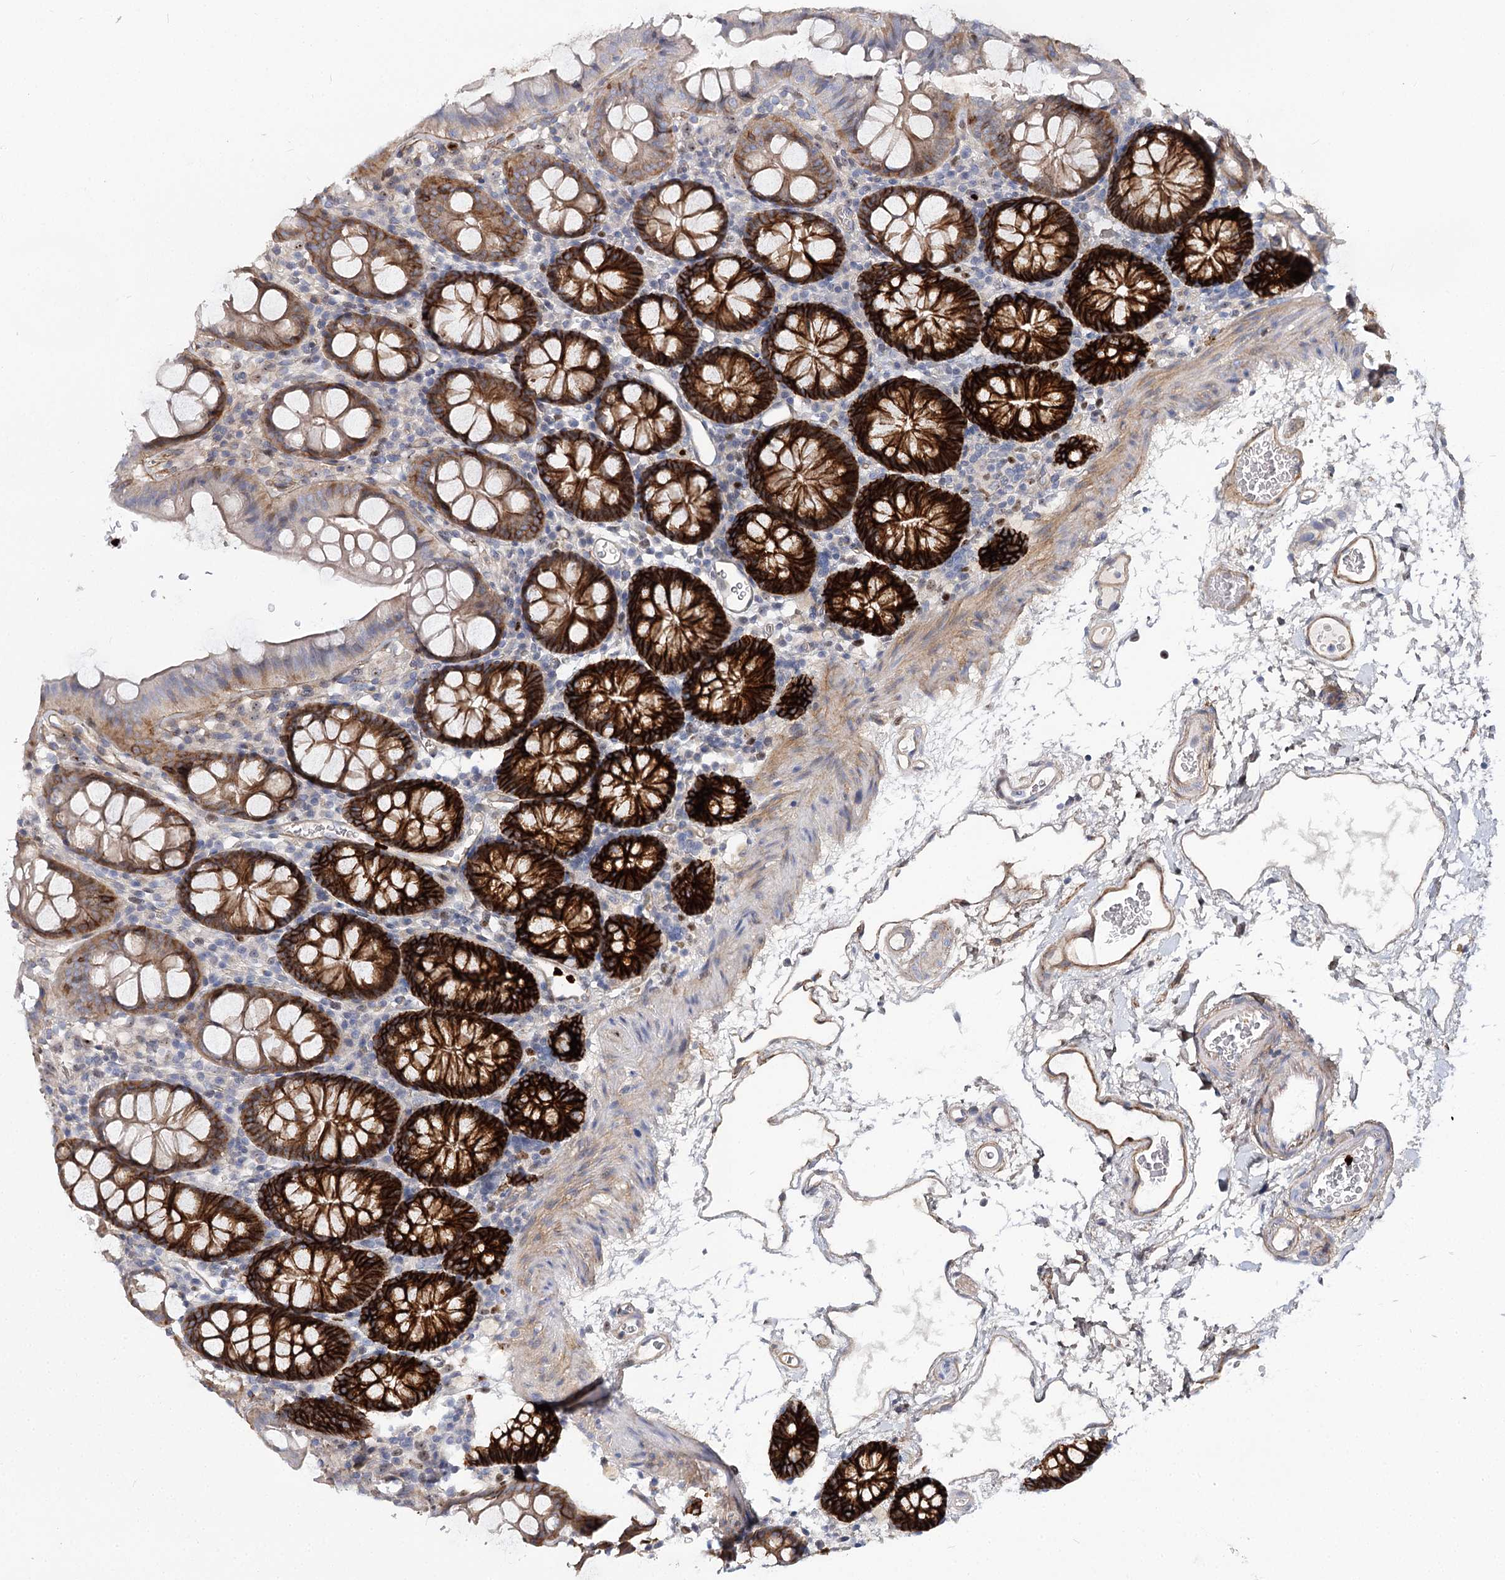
{"staining": {"intensity": "moderate", "quantity": ">75%", "location": "cytoplasmic/membranous"}, "tissue": "colon", "cell_type": "Endothelial cells", "image_type": "normal", "snomed": [{"axis": "morphology", "description": "Normal tissue, NOS"}, {"axis": "topography", "description": "Colon"}], "caption": "Protein positivity by immunohistochemistry (IHC) exhibits moderate cytoplasmic/membranous positivity in approximately >75% of endothelial cells in normal colon. Using DAB (brown) and hematoxylin (blue) stains, captured at high magnification using brightfield microscopy.", "gene": "C11orf52", "patient": {"sex": "male", "age": 75}}